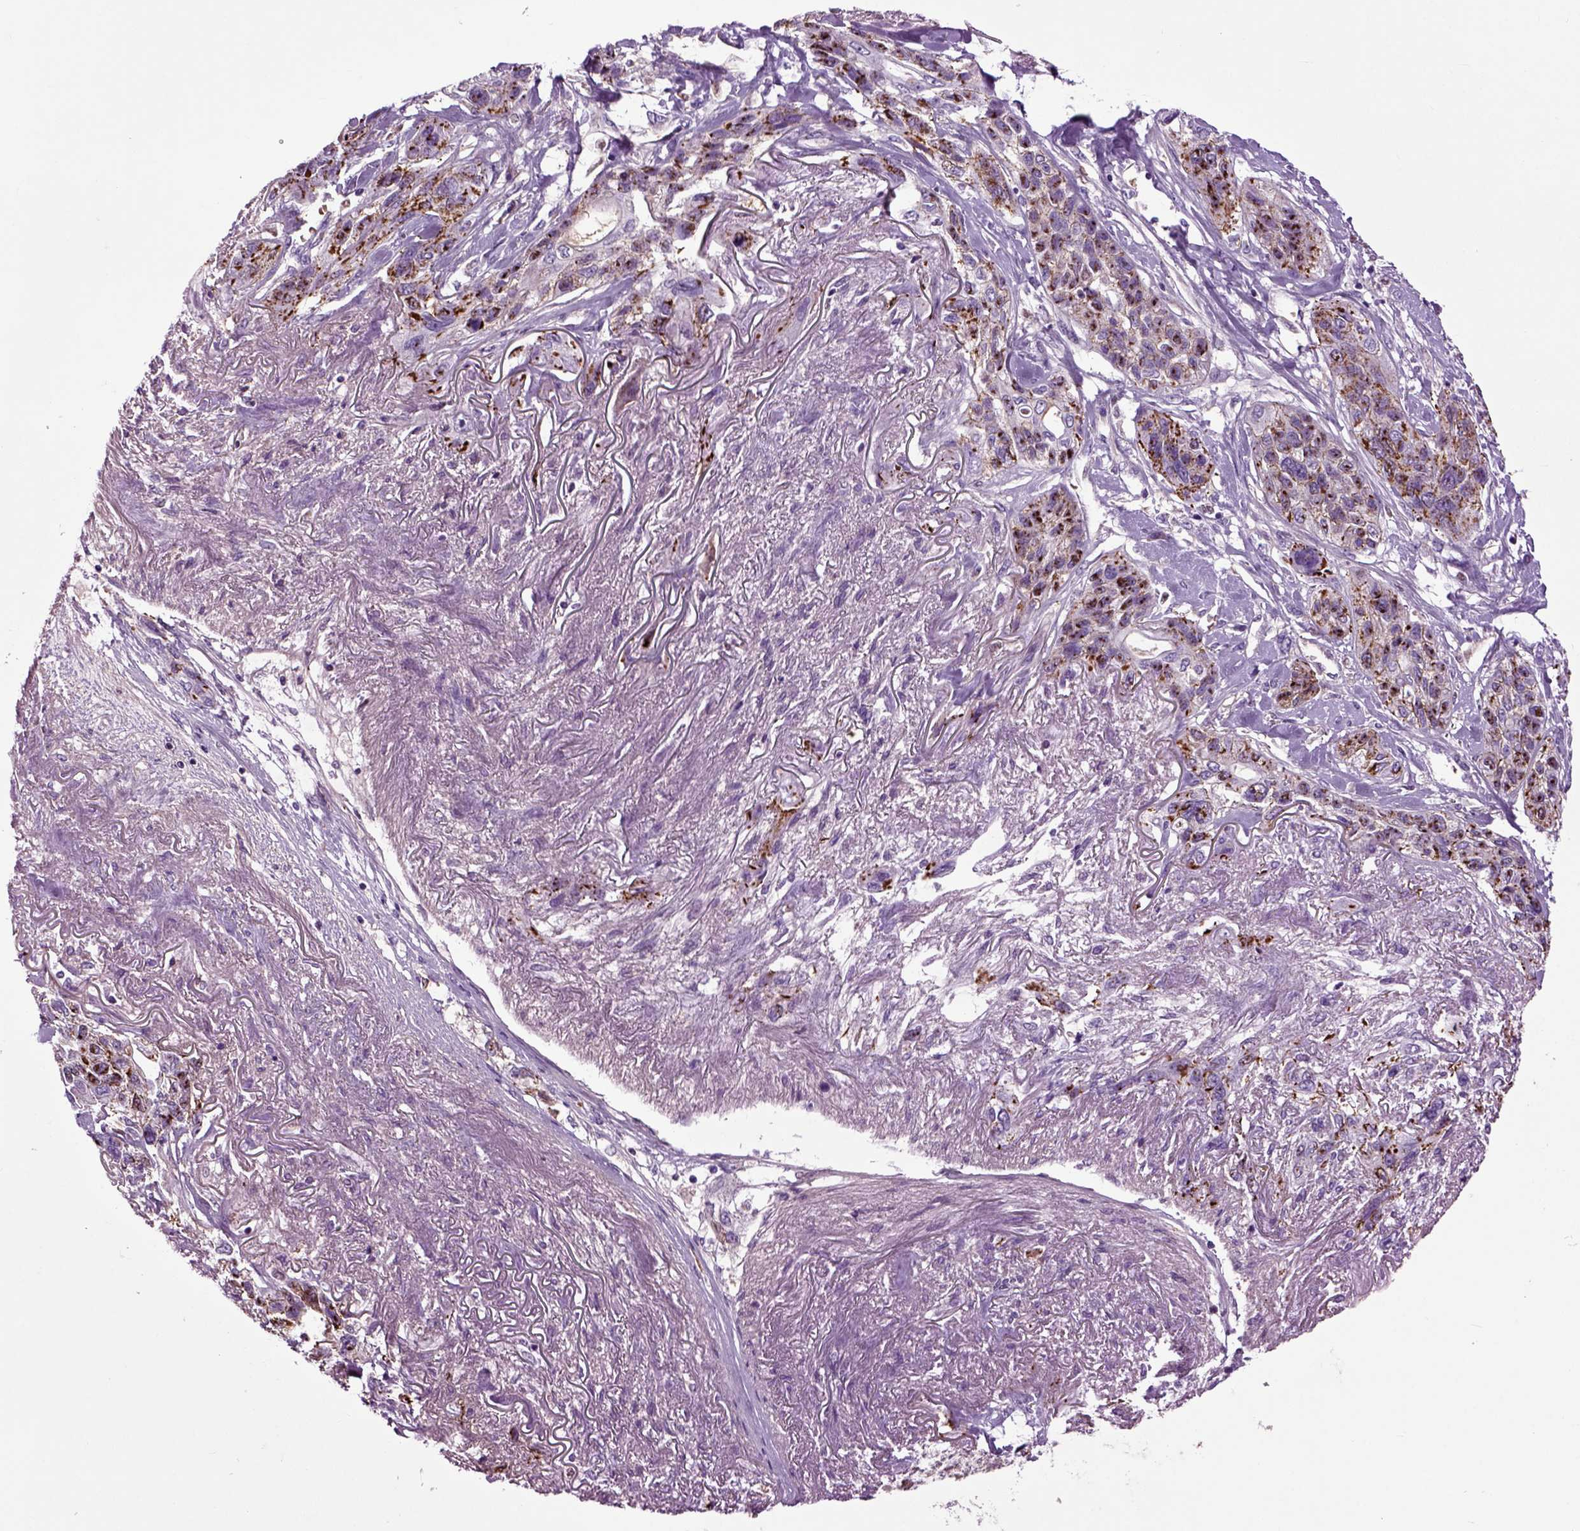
{"staining": {"intensity": "strong", "quantity": "<25%", "location": "cytoplasmic/membranous"}, "tissue": "lung cancer", "cell_type": "Tumor cells", "image_type": "cancer", "snomed": [{"axis": "morphology", "description": "Squamous cell carcinoma, NOS"}, {"axis": "topography", "description": "Lung"}], "caption": "Brown immunohistochemical staining in human lung cancer exhibits strong cytoplasmic/membranous expression in approximately <25% of tumor cells.", "gene": "SPON1", "patient": {"sex": "female", "age": 70}}